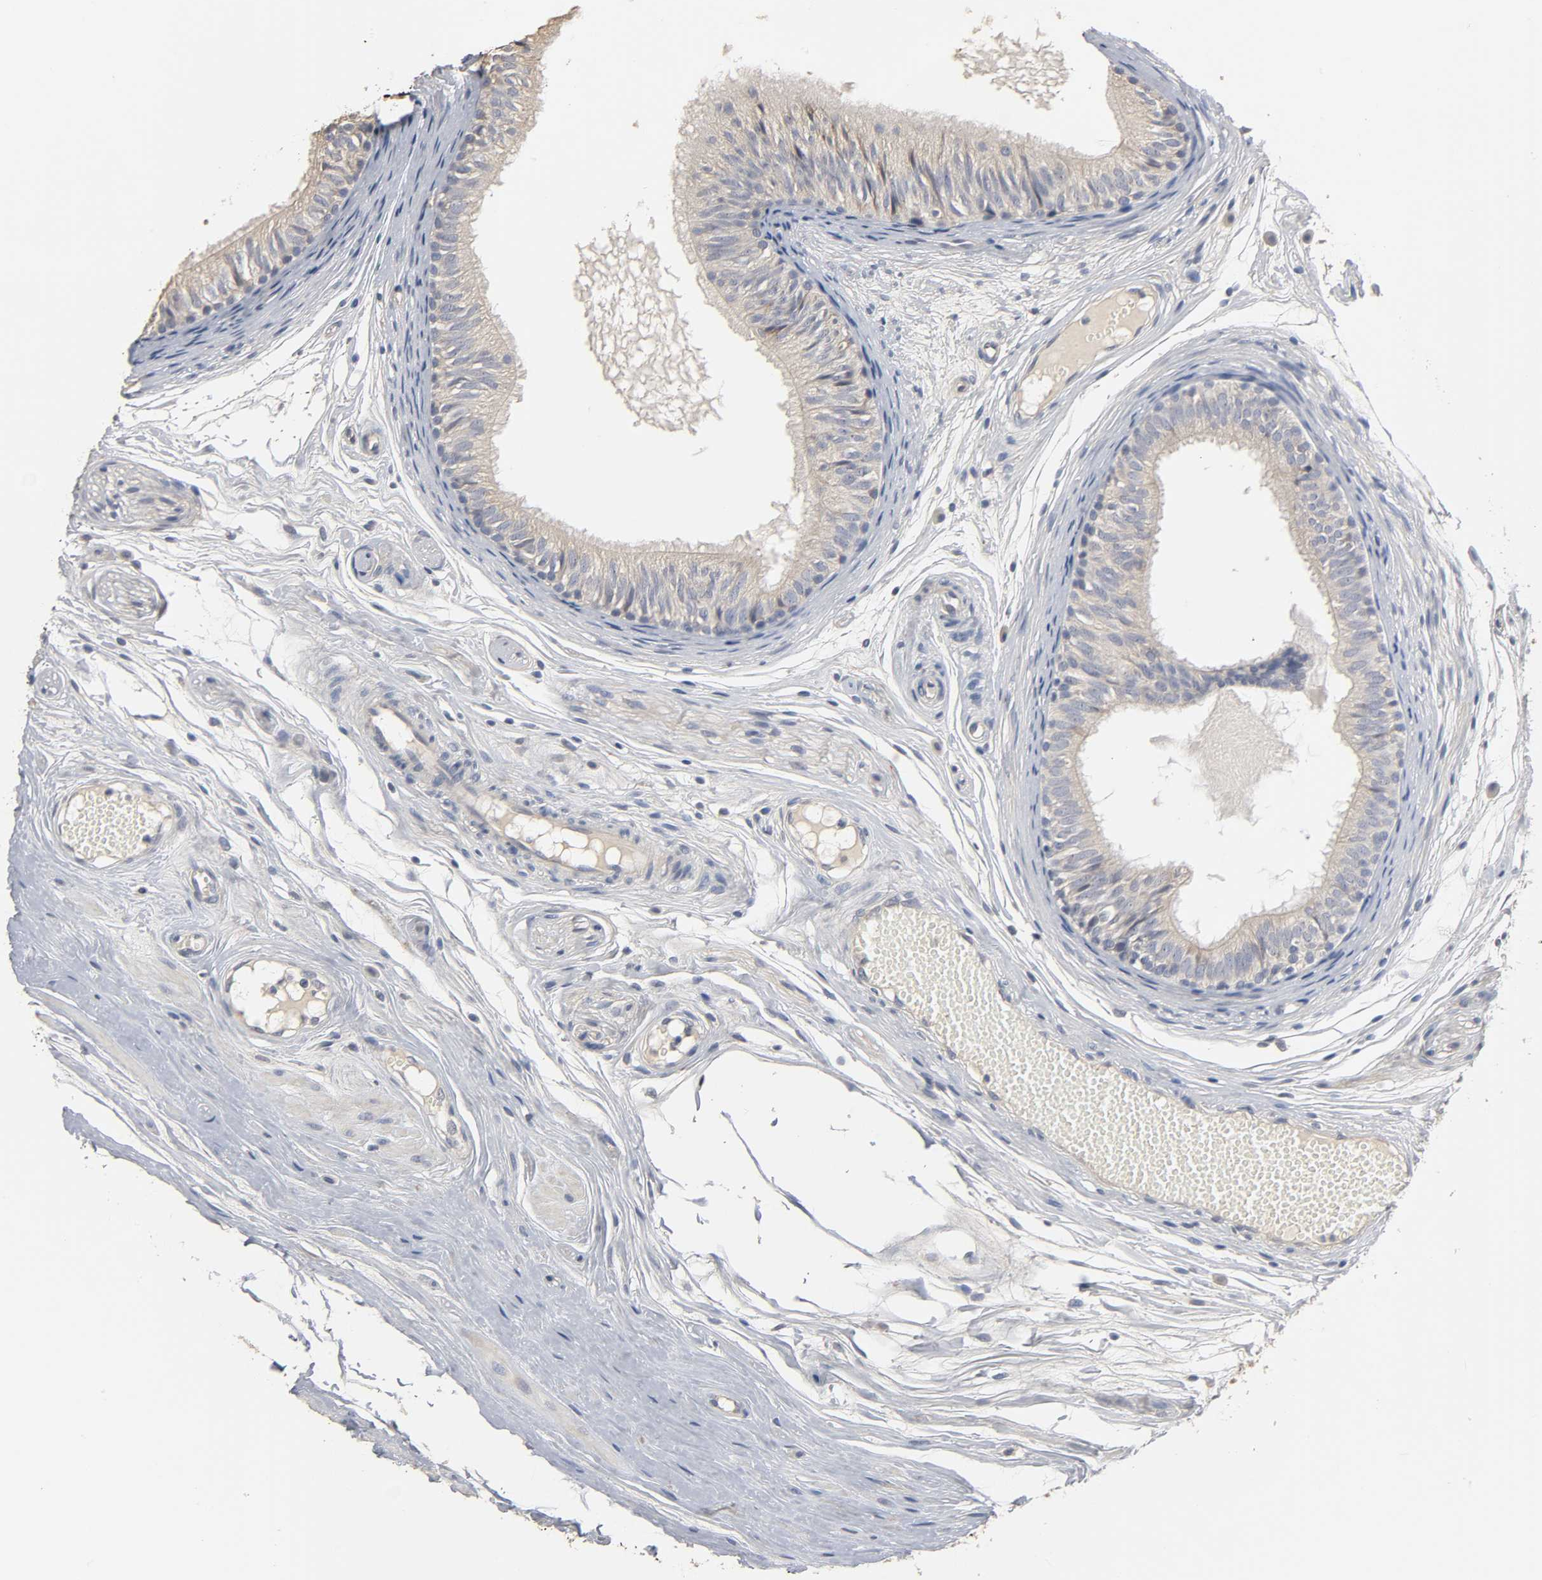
{"staining": {"intensity": "weak", "quantity": ">75%", "location": "cytoplasmic/membranous"}, "tissue": "epididymis", "cell_type": "Glandular cells", "image_type": "normal", "snomed": [{"axis": "morphology", "description": "Normal tissue, NOS"}, {"axis": "morphology", "description": "Atrophy, NOS"}, {"axis": "topography", "description": "Testis"}, {"axis": "topography", "description": "Epididymis"}], "caption": "Protein analysis of unremarkable epididymis demonstrates weak cytoplasmic/membranous staining in approximately >75% of glandular cells. Ihc stains the protein of interest in brown and the nuclei are stained blue.", "gene": "SLC10A2", "patient": {"sex": "male", "age": 18}}